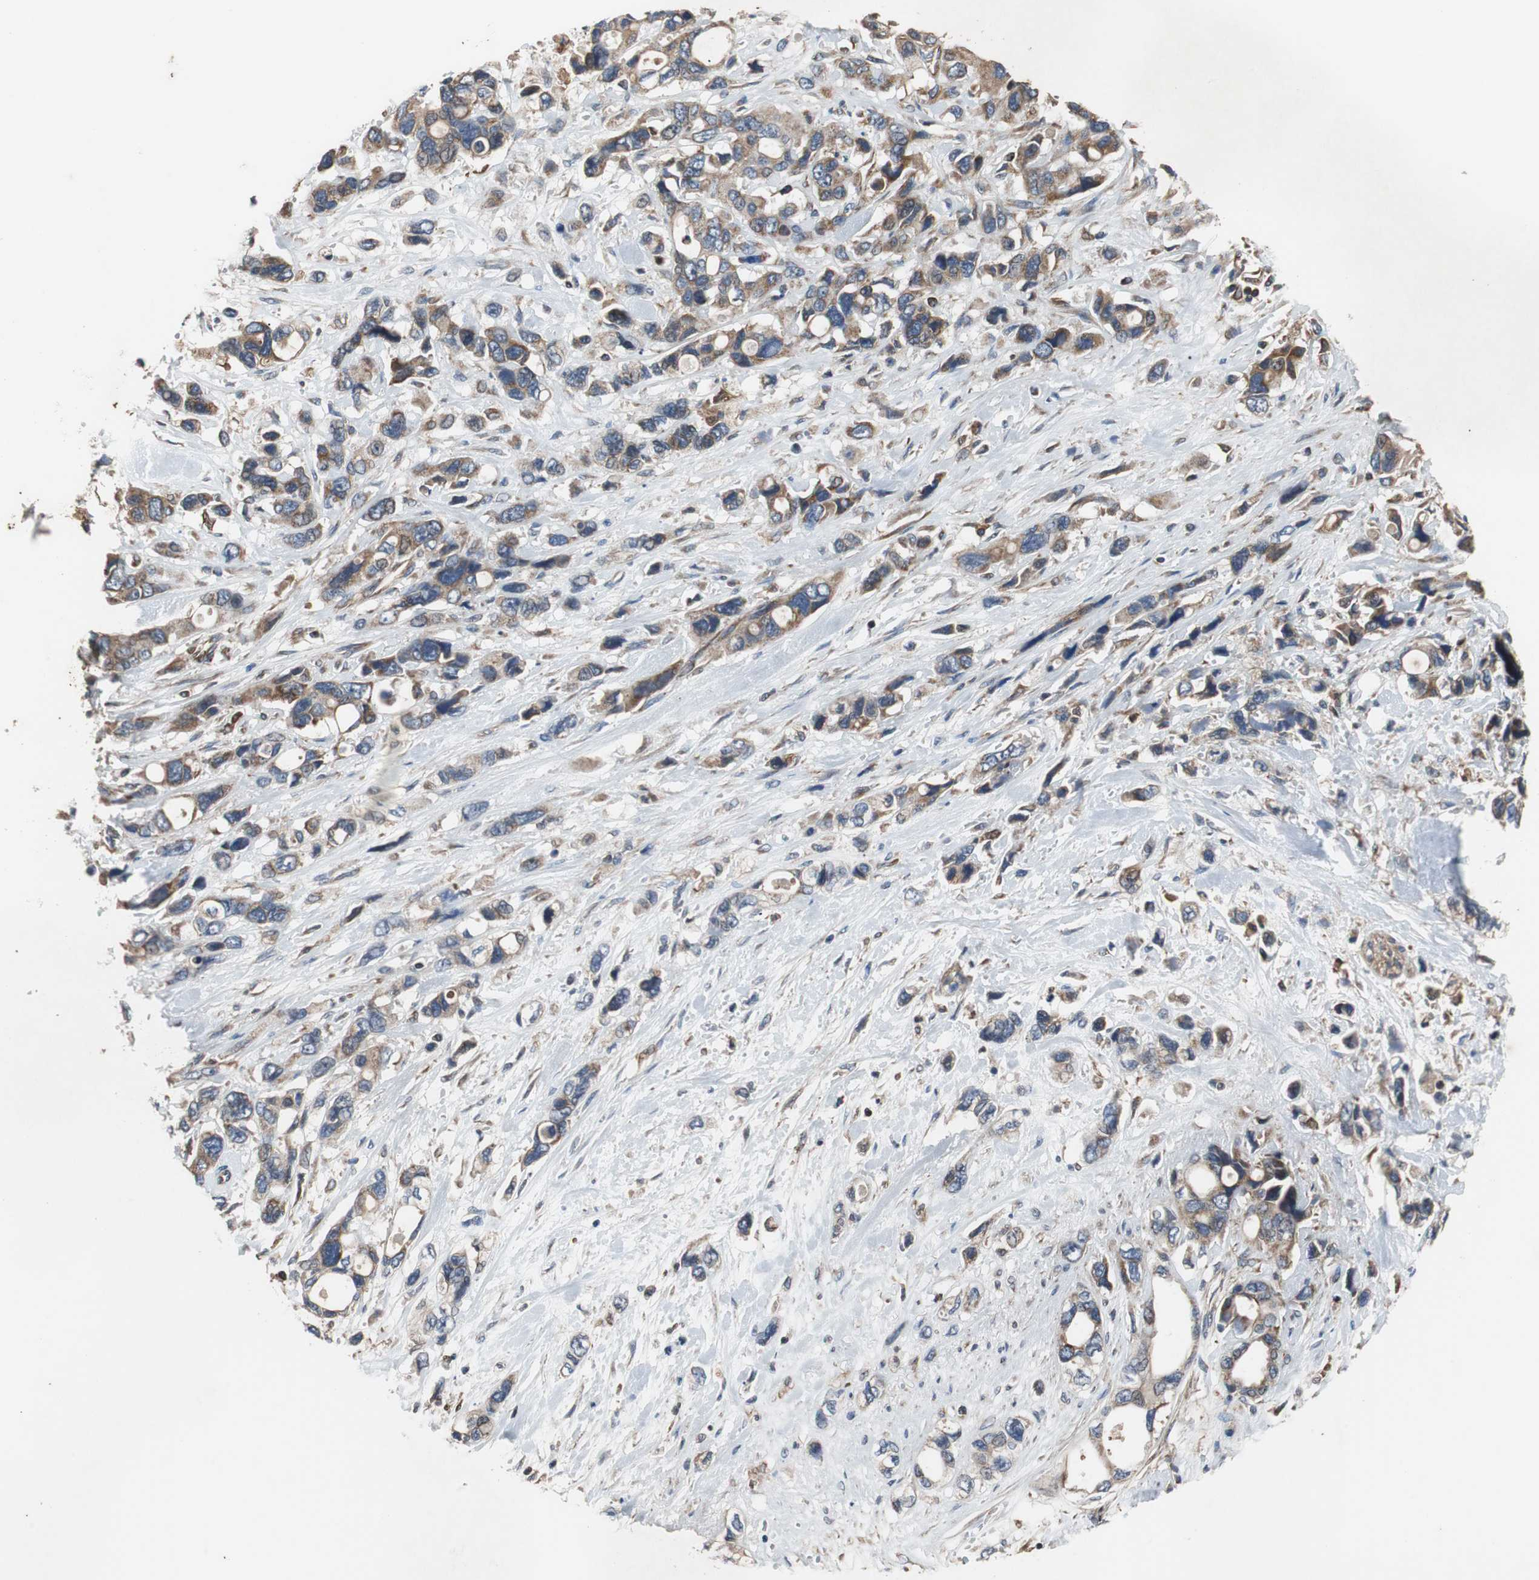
{"staining": {"intensity": "moderate", "quantity": ">75%", "location": "cytoplasmic/membranous"}, "tissue": "pancreatic cancer", "cell_type": "Tumor cells", "image_type": "cancer", "snomed": [{"axis": "morphology", "description": "Adenocarcinoma, NOS"}, {"axis": "topography", "description": "Pancreas"}], "caption": "The immunohistochemical stain labels moderate cytoplasmic/membranous staining in tumor cells of pancreatic cancer (adenocarcinoma) tissue.", "gene": "ACTR3", "patient": {"sex": "male", "age": 46}}